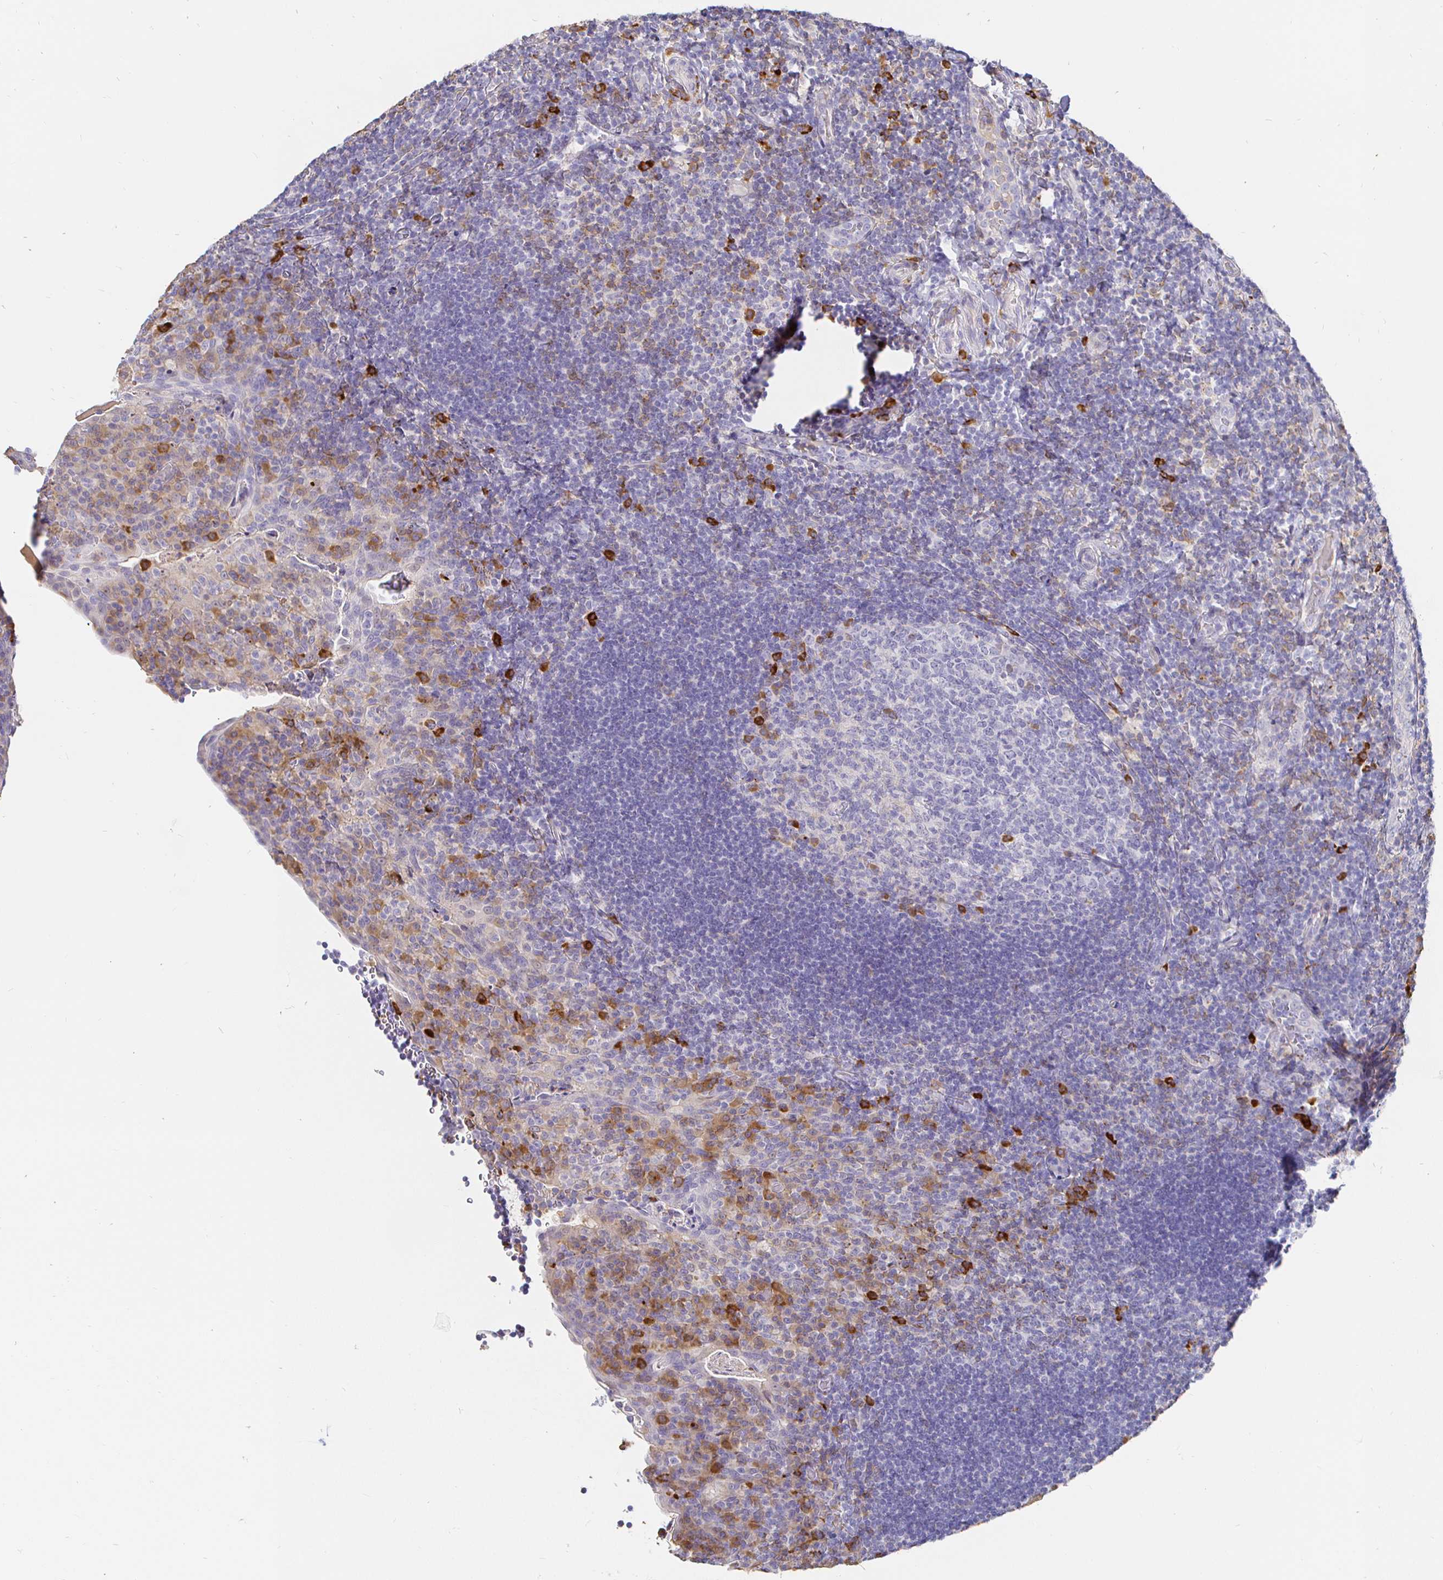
{"staining": {"intensity": "moderate", "quantity": "<25%", "location": "cytoplasmic/membranous"}, "tissue": "tonsil", "cell_type": "Germinal center cells", "image_type": "normal", "snomed": [{"axis": "morphology", "description": "Normal tissue, NOS"}, {"axis": "topography", "description": "Tonsil"}], "caption": "Immunohistochemical staining of normal human tonsil shows moderate cytoplasmic/membranous protein expression in approximately <25% of germinal center cells.", "gene": "CXCR3", "patient": {"sex": "male", "age": 17}}